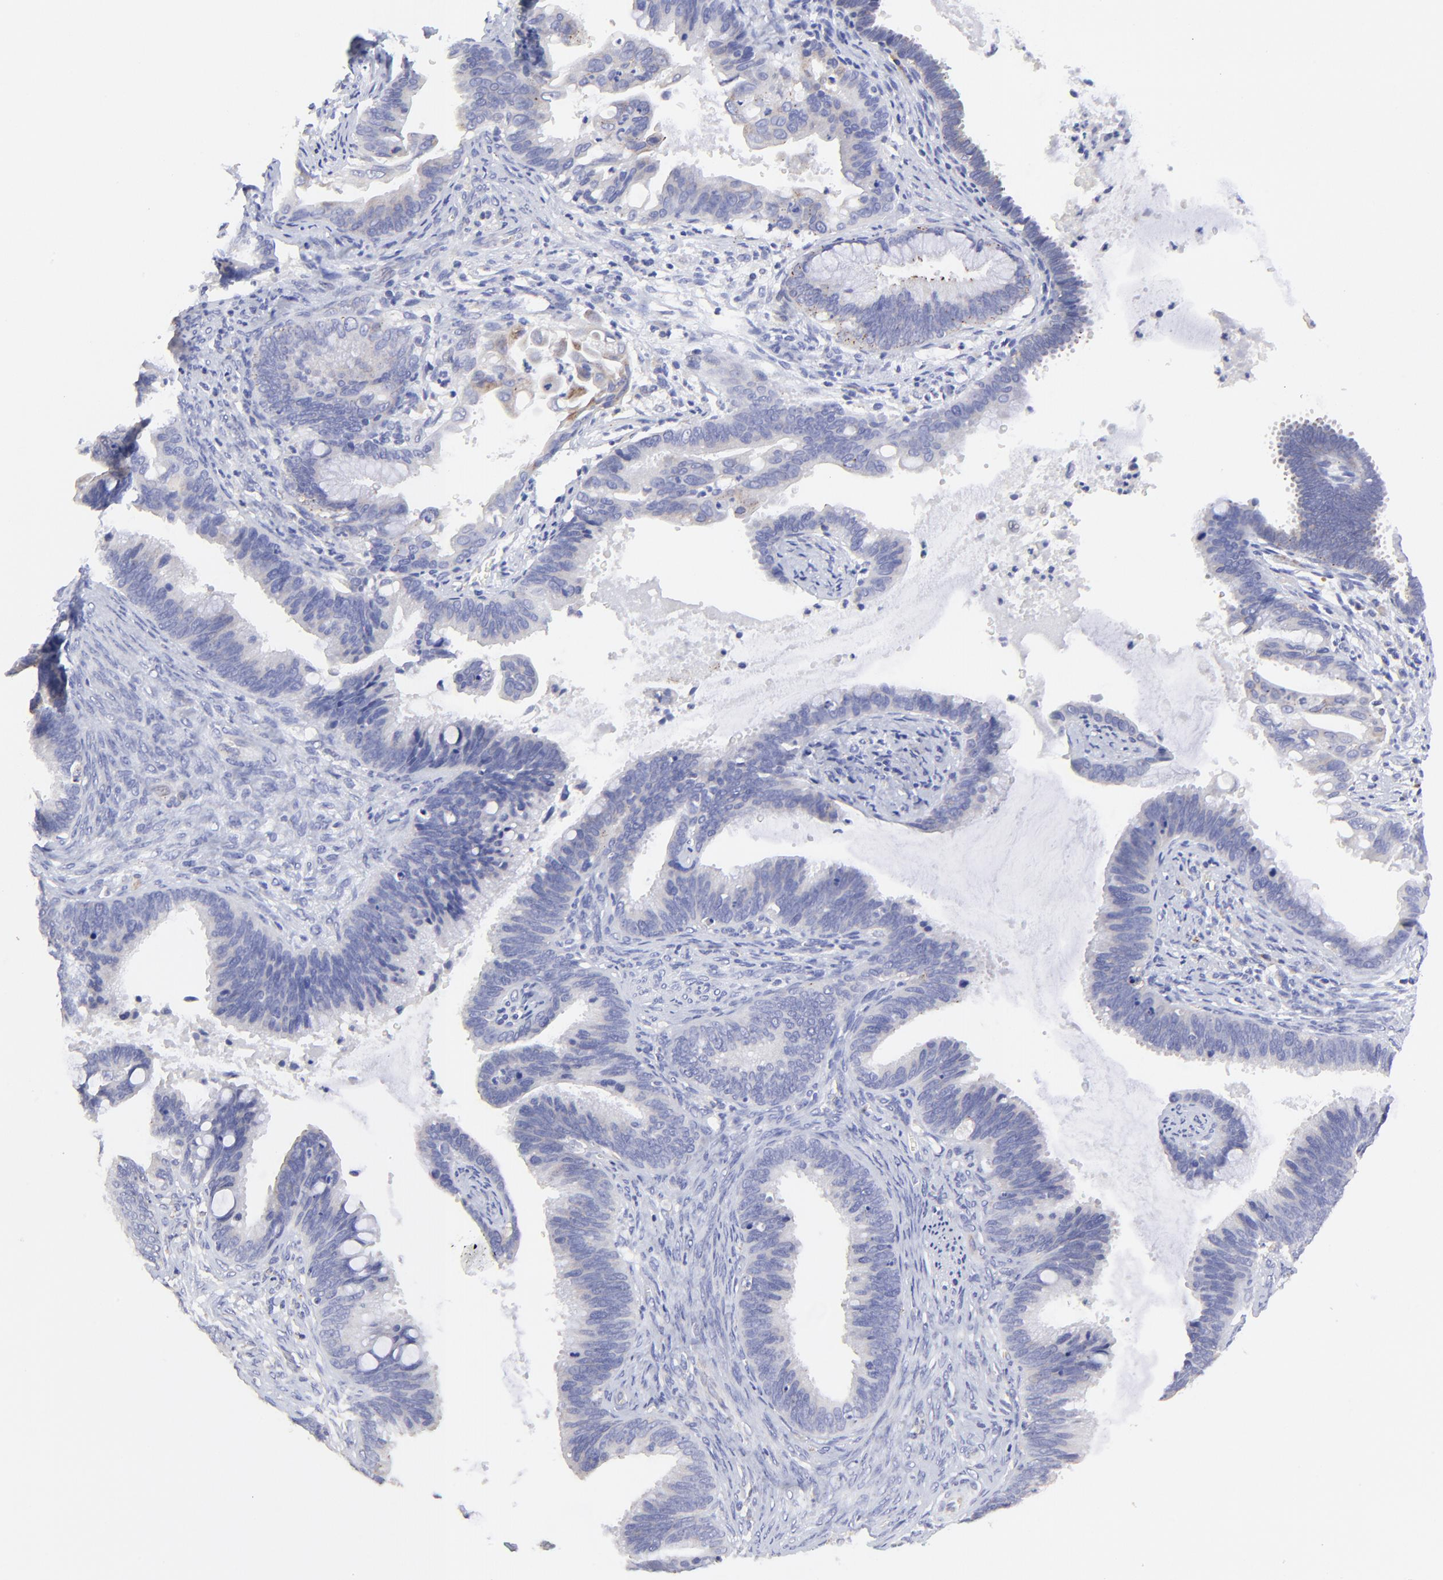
{"staining": {"intensity": "negative", "quantity": "none", "location": "none"}, "tissue": "cervical cancer", "cell_type": "Tumor cells", "image_type": "cancer", "snomed": [{"axis": "morphology", "description": "Adenocarcinoma, NOS"}, {"axis": "topography", "description": "Cervix"}], "caption": "Tumor cells show no significant expression in cervical cancer (adenocarcinoma).", "gene": "LHFPL1", "patient": {"sex": "female", "age": 47}}